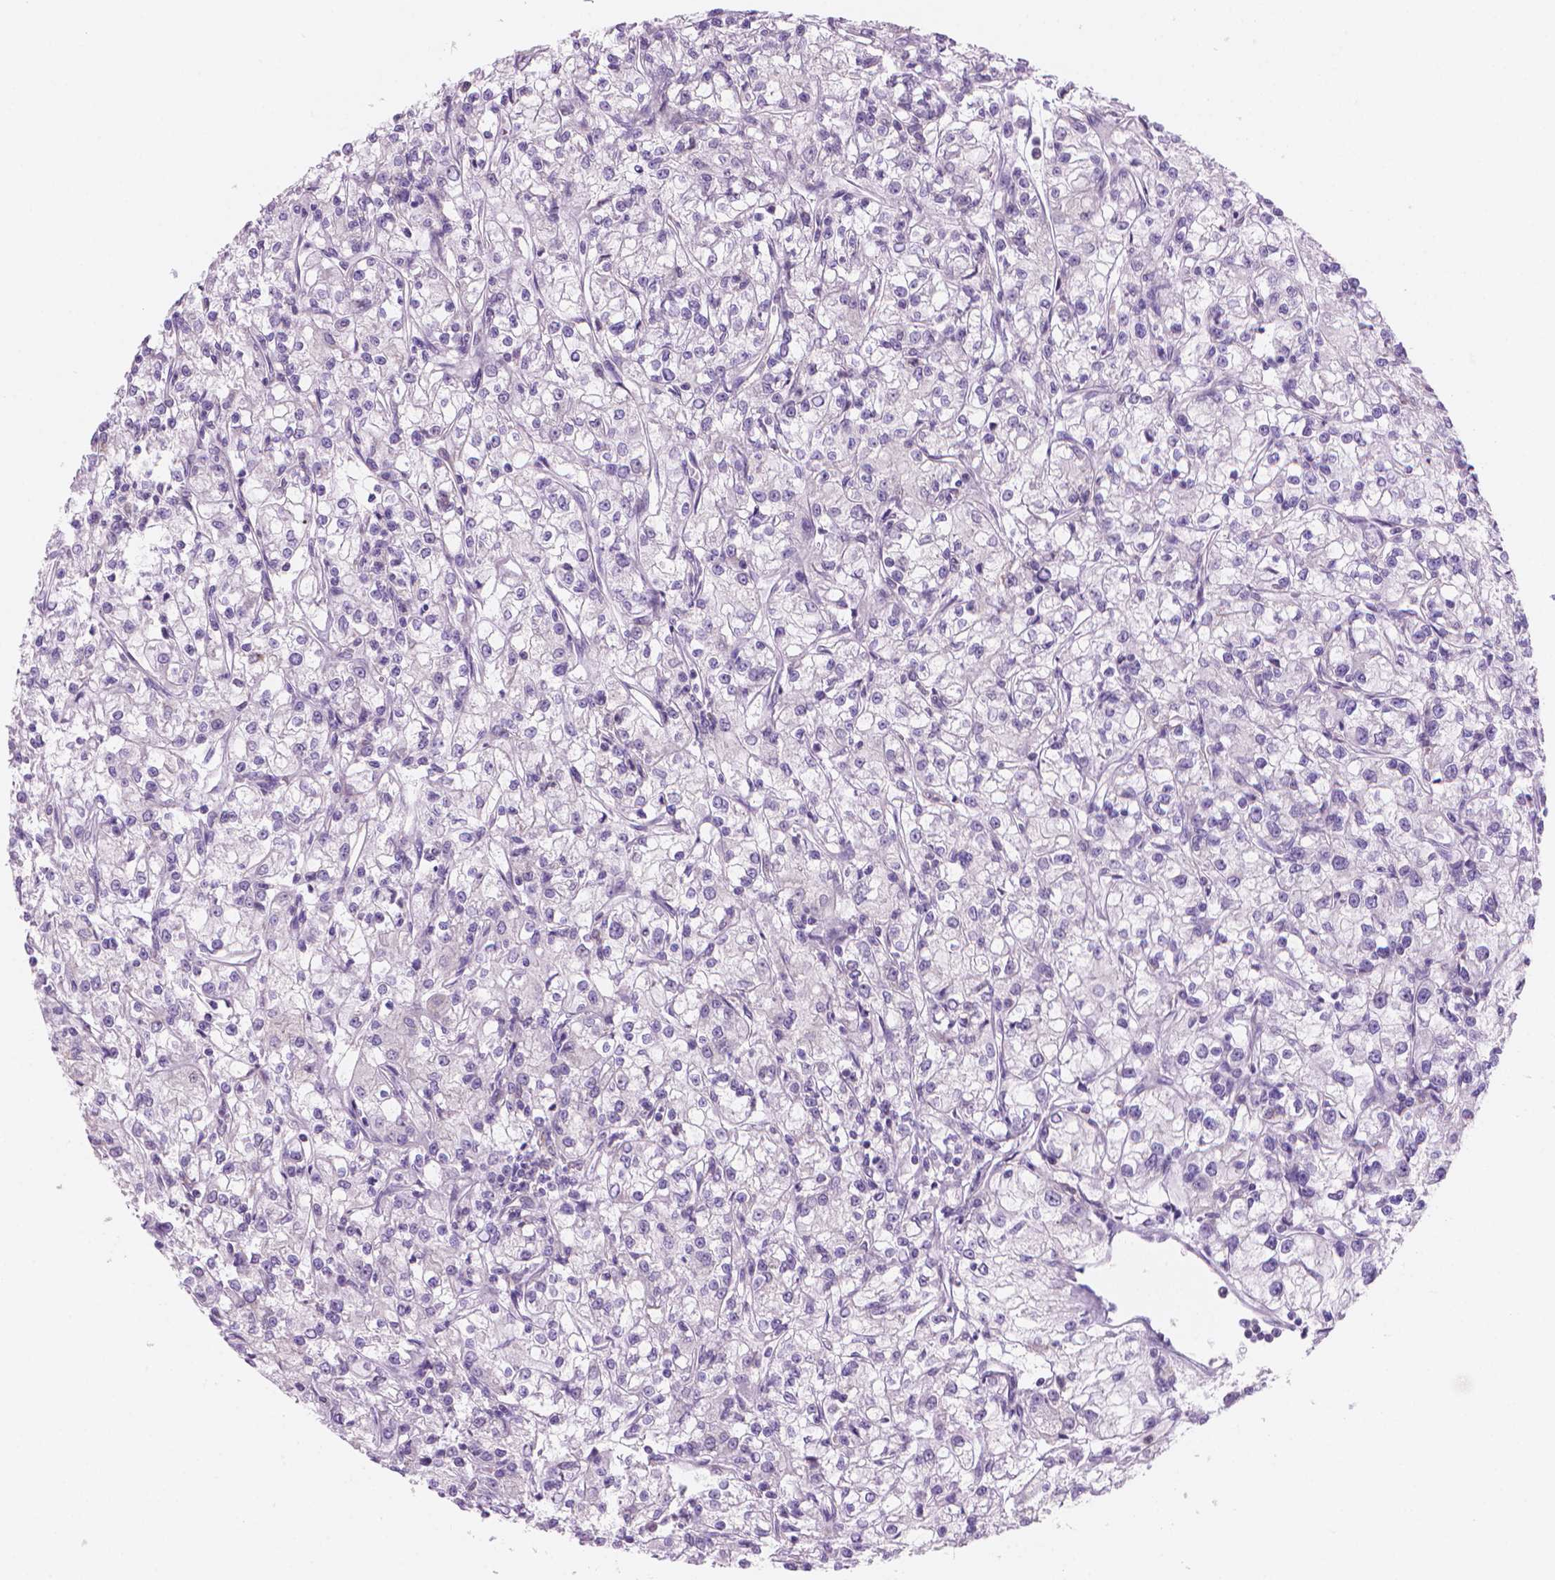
{"staining": {"intensity": "negative", "quantity": "none", "location": "none"}, "tissue": "renal cancer", "cell_type": "Tumor cells", "image_type": "cancer", "snomed": [{"axis": "morphology", "description": "Adenocarcinoma, NOS"}, {"axis": "topography", "description": "Kidney"}], "caption": "Tumor cells show no significant positivity in renal cancer (adenocarcinoma).", "gene": "ENSG00000187186", "patient": {"sex": "female", "age": 59}}